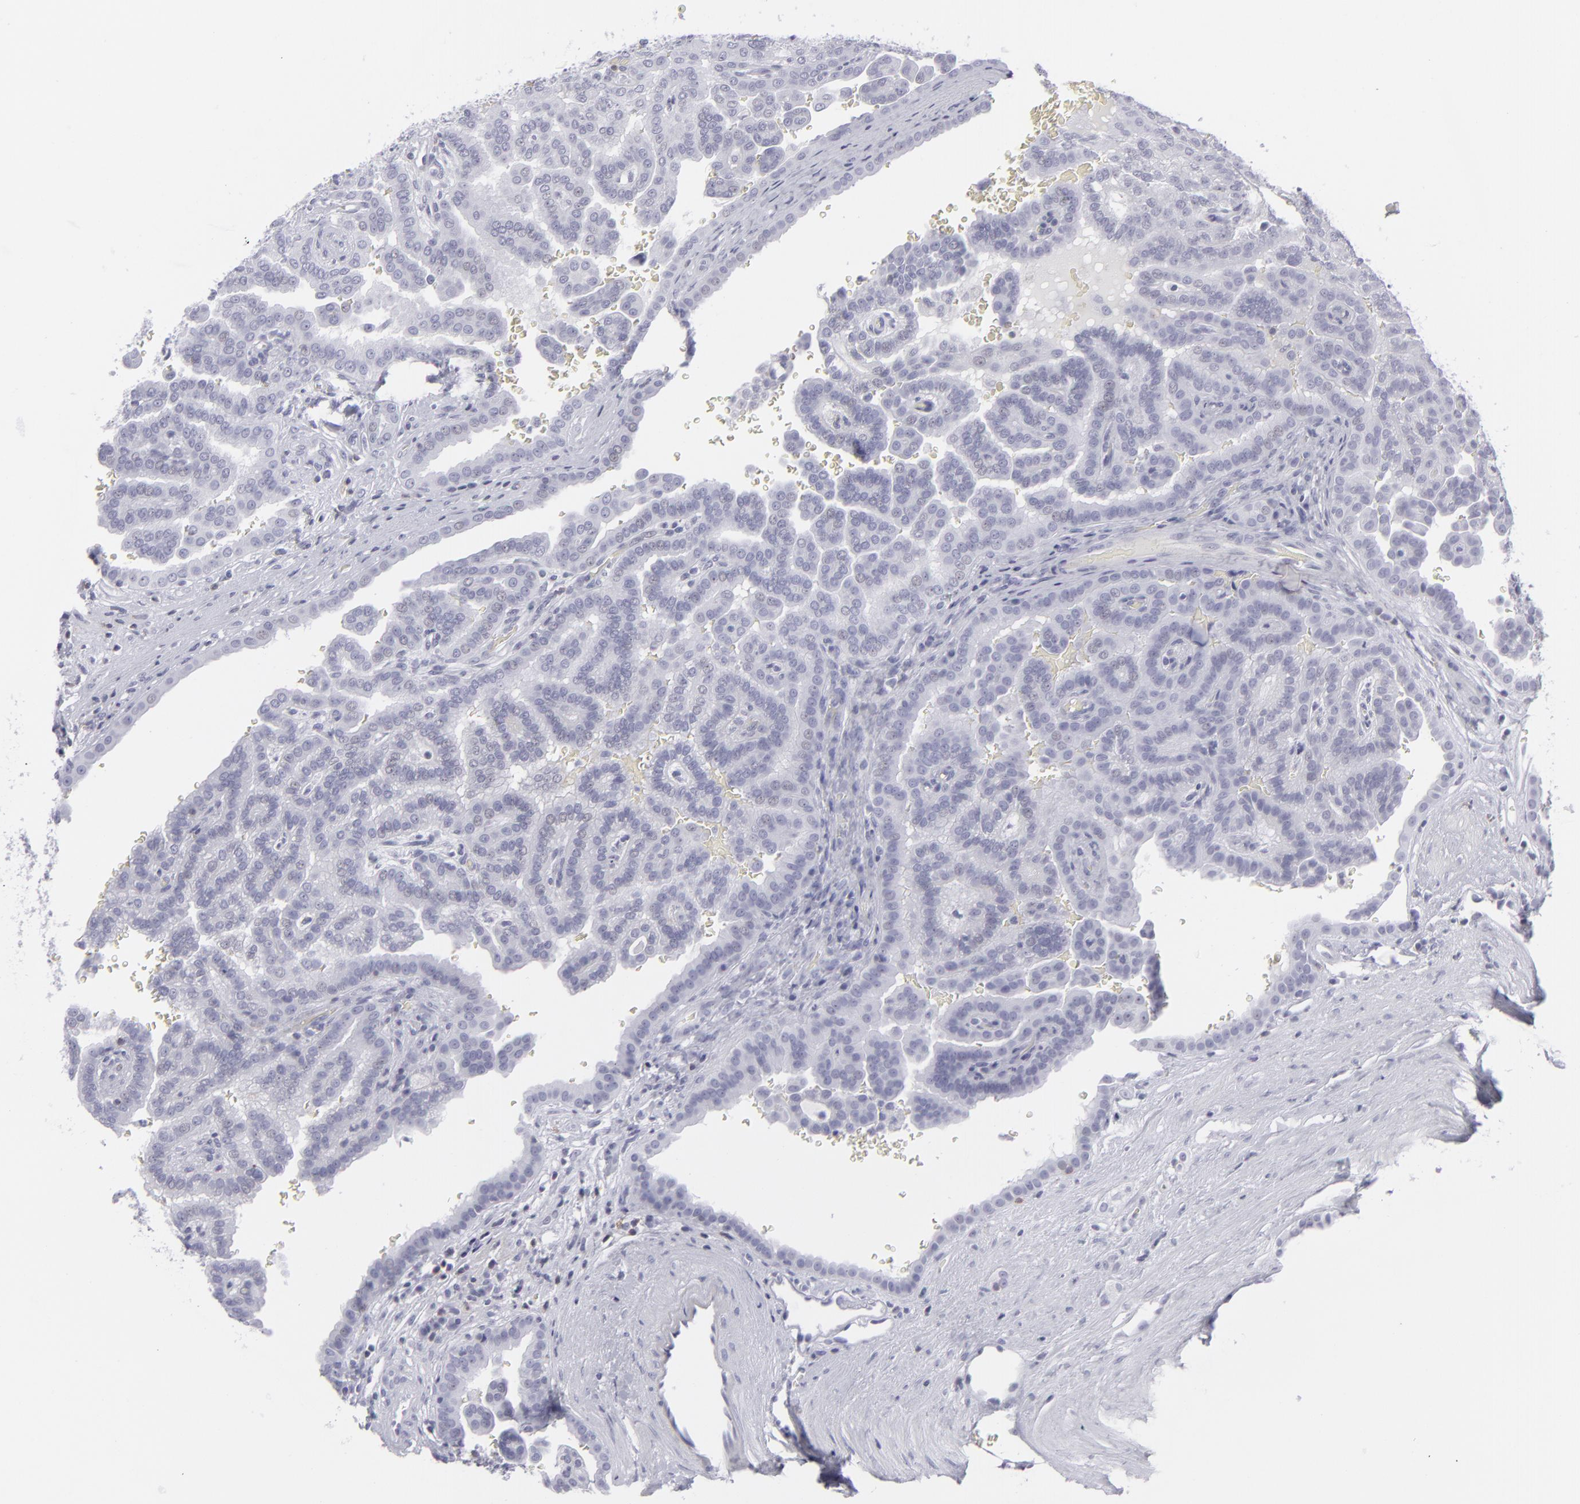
{"staining": {"intensity": "negative", "quantity": "none", "location": "none"}, "tissue": "renal cancer", "cell_type": "Tumor cells", "image_type": "cancer", "snomed": [{"axis": "morphology", "description": "Adenocarcinoma, NOS"}, {"axis": "topography", "description": "Kidney"}], "caption": "Immunohistochemistry micrograph of renal cancer (adenocarcinoma) stained for a protein (brown), which exhibits no positivity in tumor cells.", "gene": "CD7", "patient": {"sex": "male", "age": 61}}